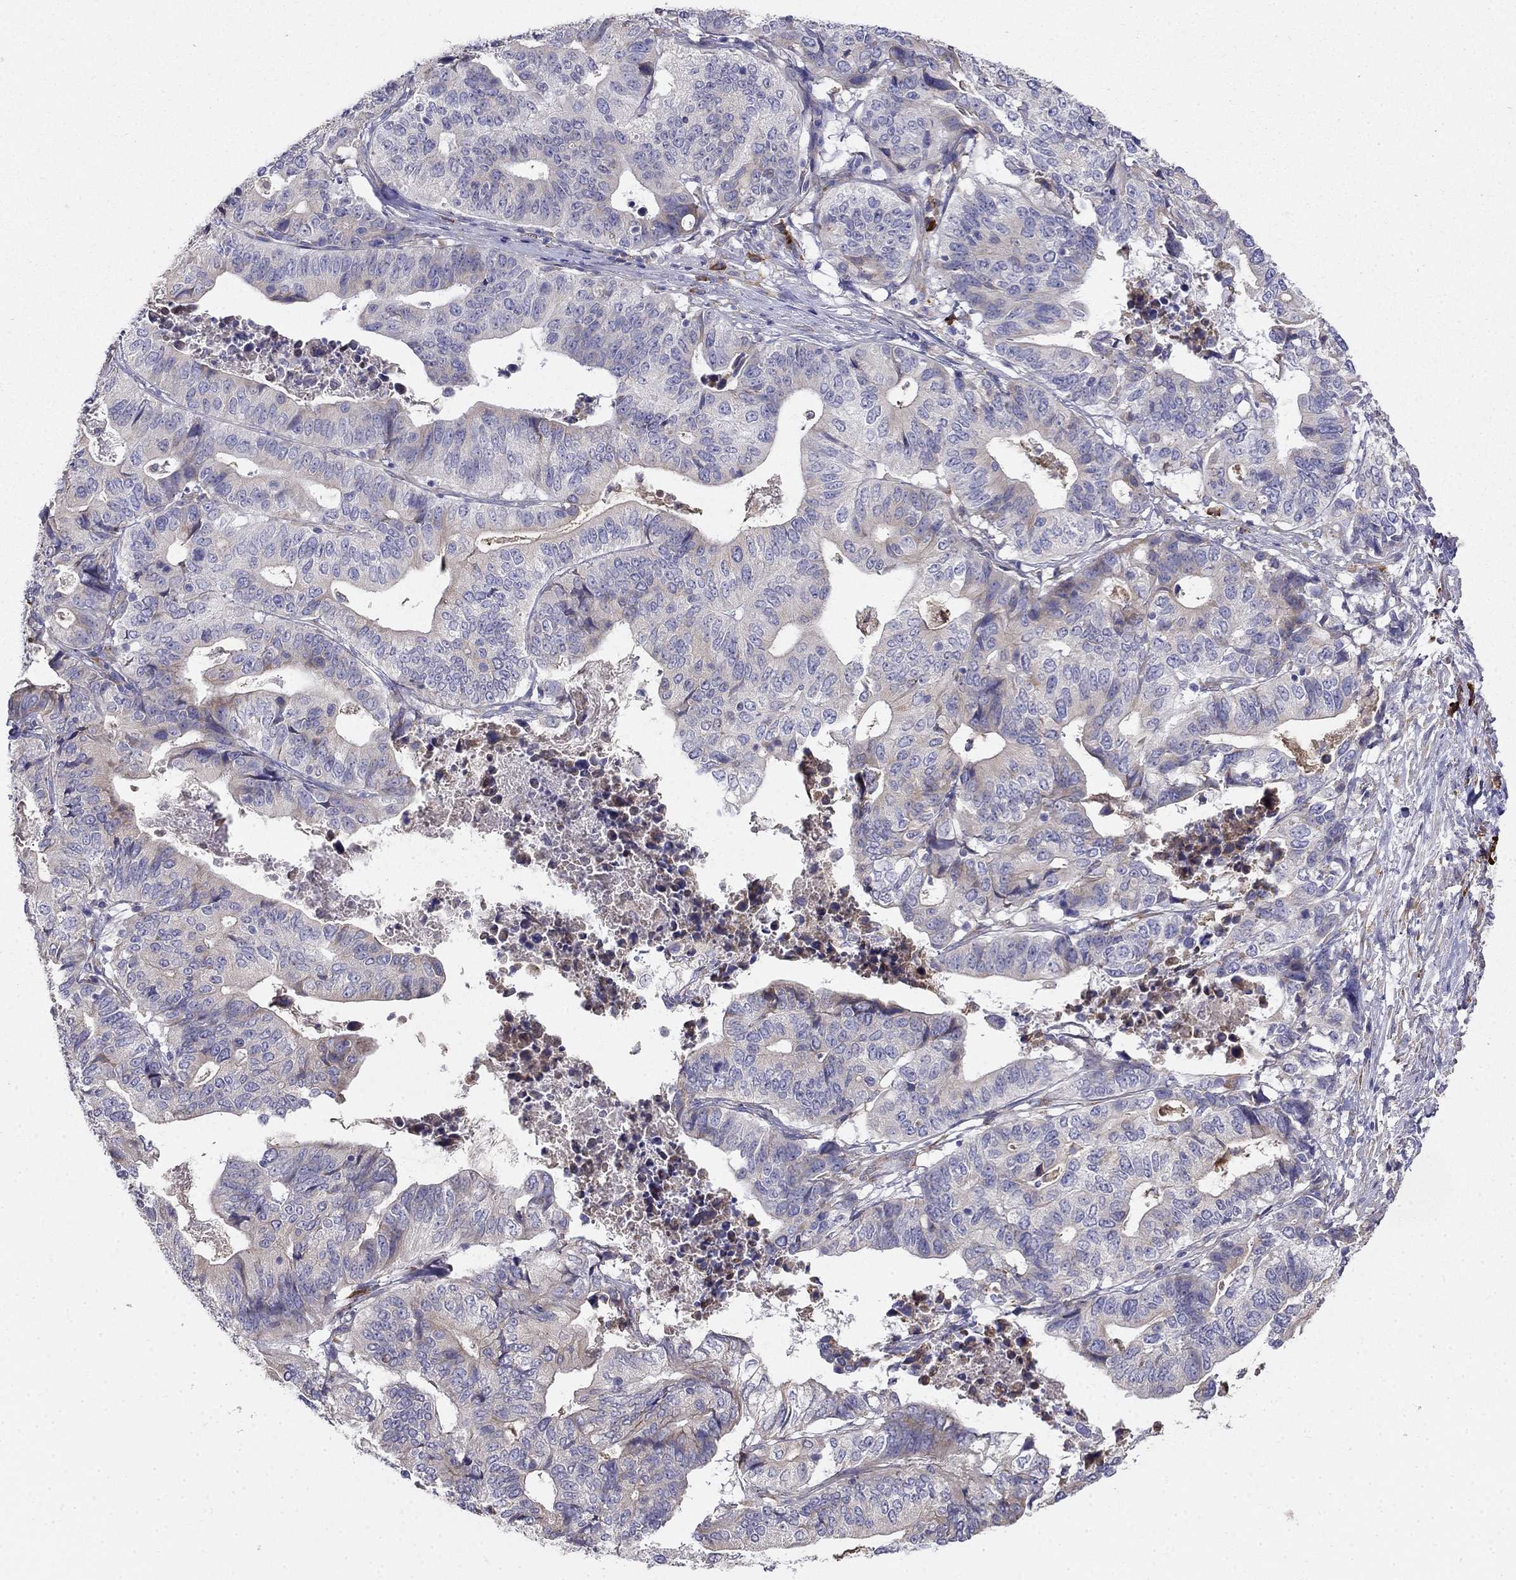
{"staining": {"intensity": "weak", "quantity": "<25%", "location": "cytoplasmic/membranous"}, "tissue": "stomach cancer", "cell_type": "Tumor cells", "image_type": "cancer", "snomed": [{"axis": "morphology", "description": "Adenocarcinoma, NOS"}, {"axis": "topography", "description": "Stomach, upper"}], "caption": "A high-resolution histopathology image shows immunohistochemistry (IHC) staining of stomach cancer (adenocarcinoma), which shows no significant expression in tumor cells.", "gene": "LONRF2", "patient": {"sex": "female", "age": 67}}